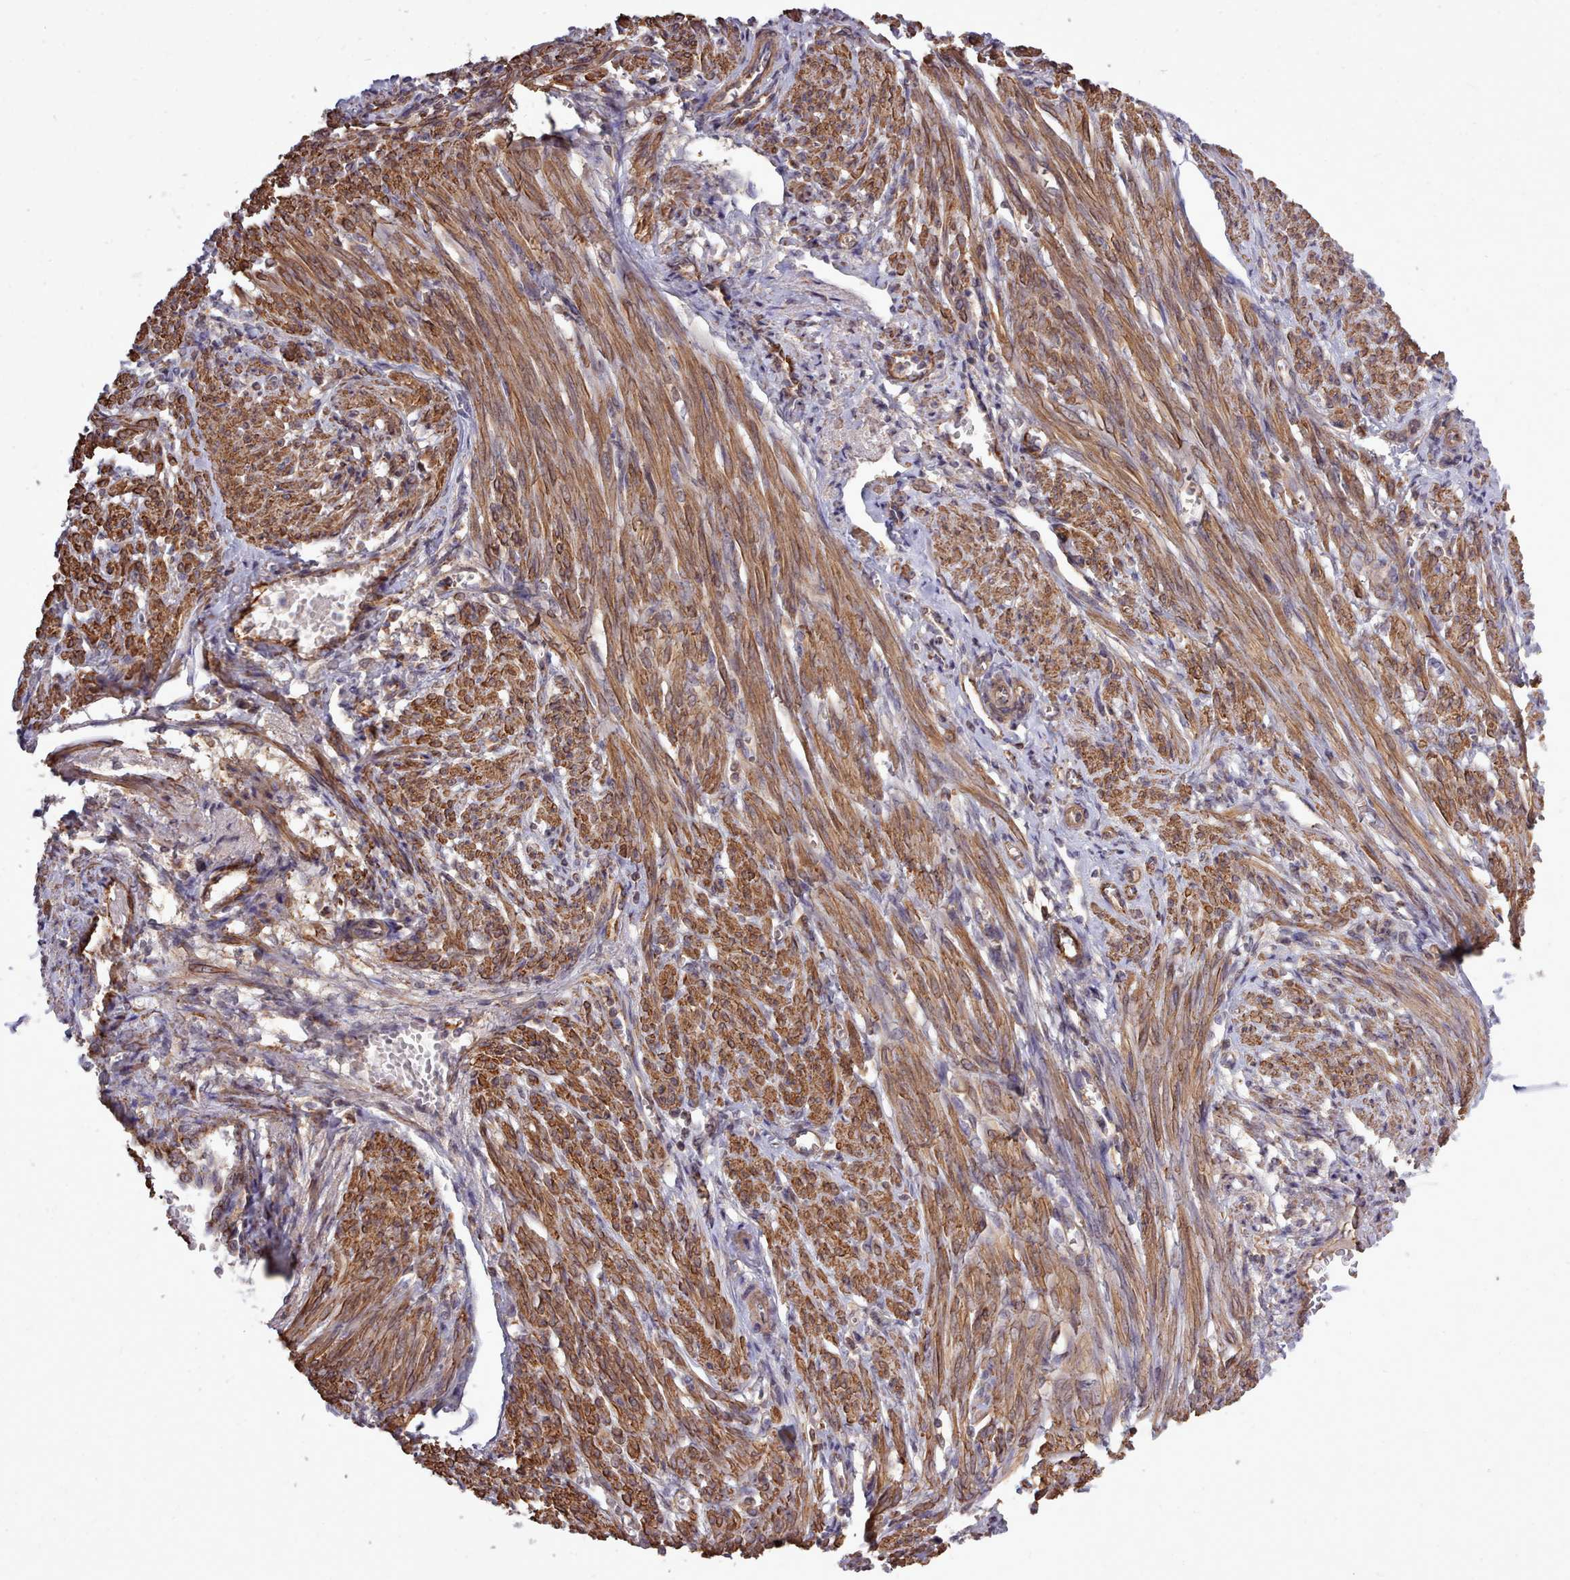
{"staining": {"intensity": "moderate", "quantity": ">75%", "location": "cytoplasmic/membranous"}, "tissue": "smooth muscle", "cell_type": "Smooth muscle cells", "image_type": "normal", "snomed": [{"axis": "morphology", "description": "Normal tissue, NOS"}, {"axis": "topography", "description": "Smooth muscle"}], "caption": "Smooth muscle was stained to show a protein in brown. There is medium levels of moderate cytoplasmic/membranous staining in about >75% of smooth muscle cells.", "gene": "STUB1", "patient": {"sex": "female", "age": 39}}